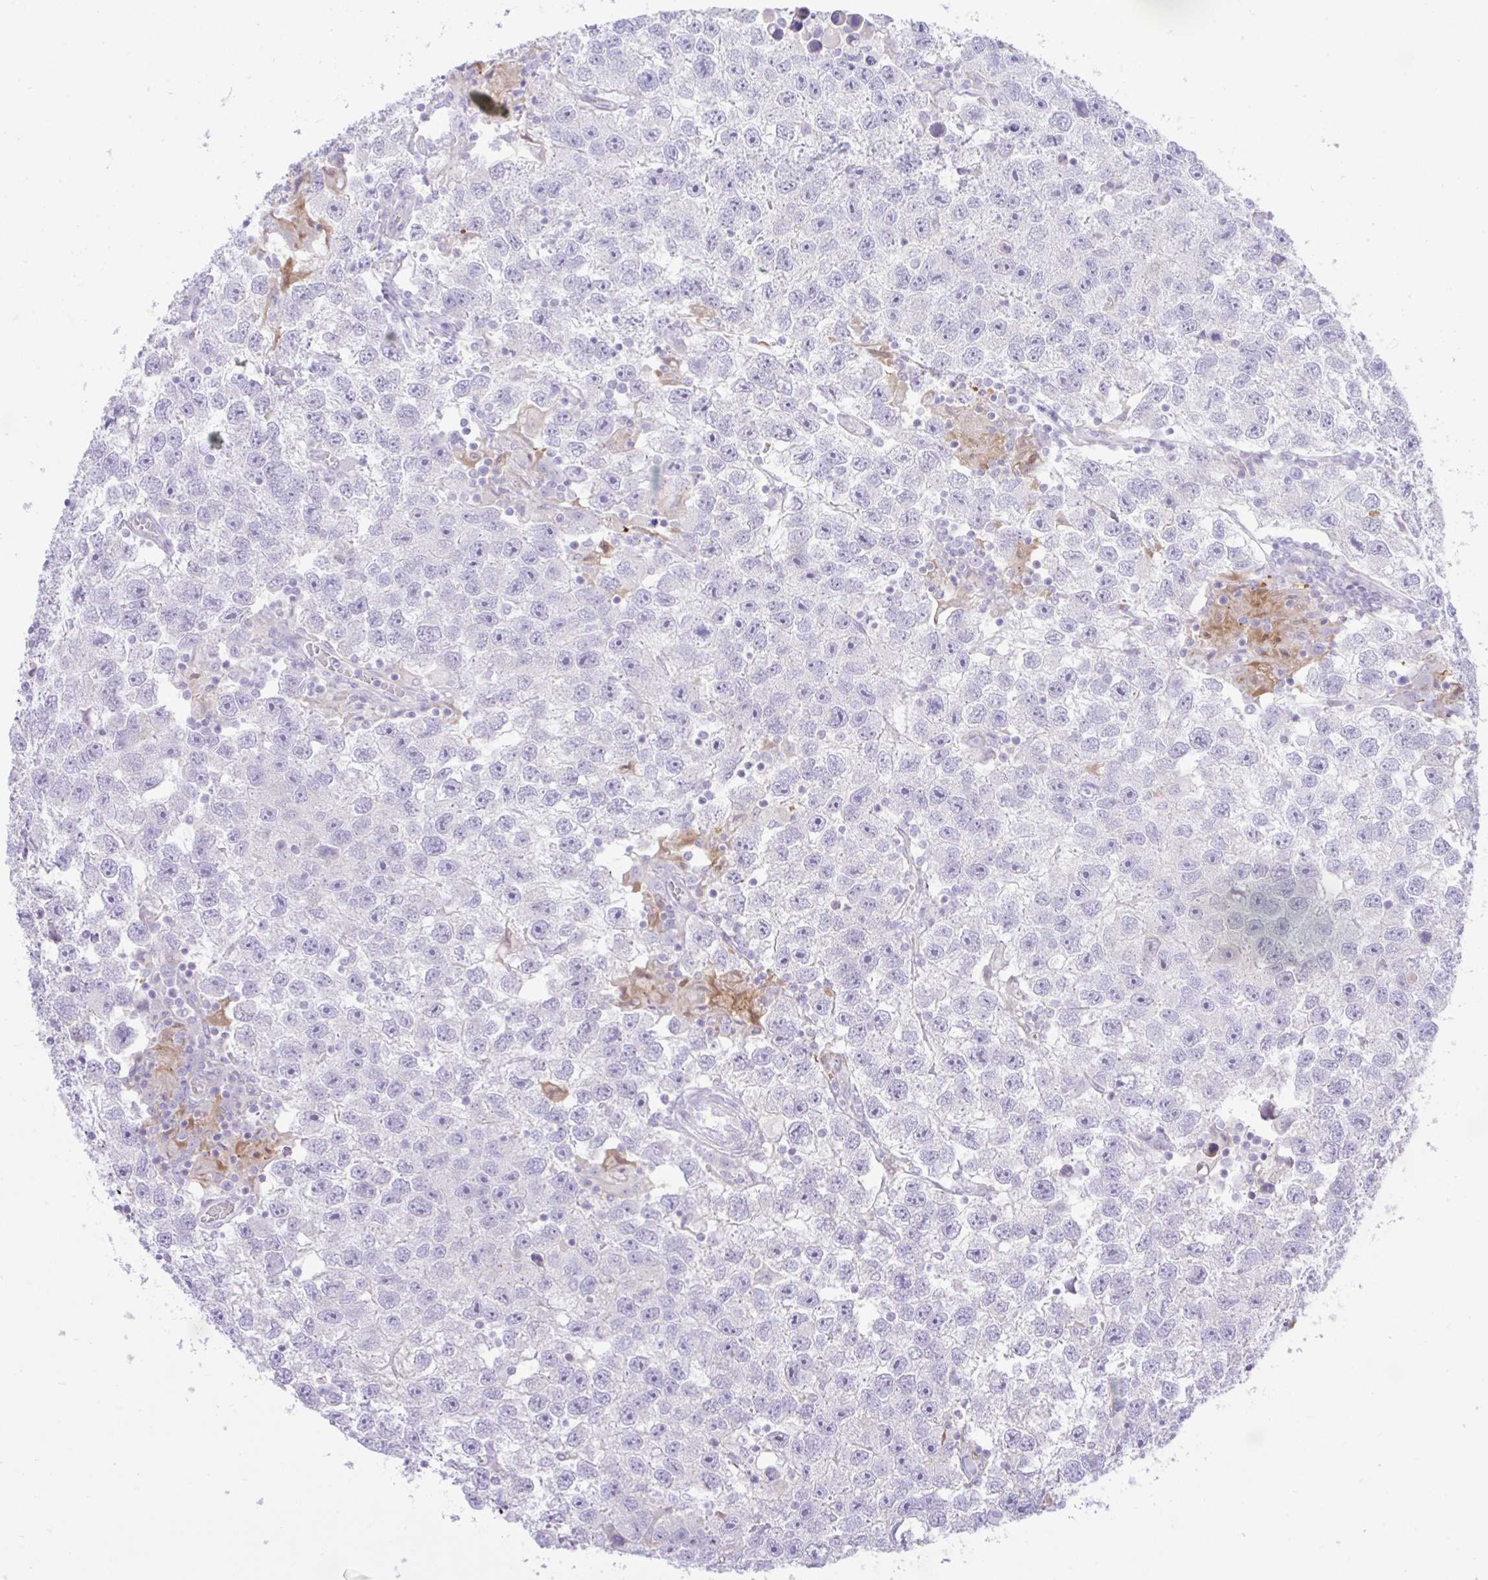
{"staining": {"intensity": "negative", "quantity": "none", "location": "none"}, "tissue": "testis cancer", "cell_type": "Tumor cells", "image_type": "cancer", "snomed": [{"axis": "morphology", "description": "Seminoma, NOS"}, {"axis": "topography", "description": "Testis"}], "caption": "Tumor cells are negative for brown protein staining in testis cancer (seminoma). The staining was performed using DAB to visualize the protein expression in brown, while the nuclei were stained in blue with hematoxylin (Magnification: 20x).", "gene": "ZNF101", "patient": {"sex": "male", "age": 26}}